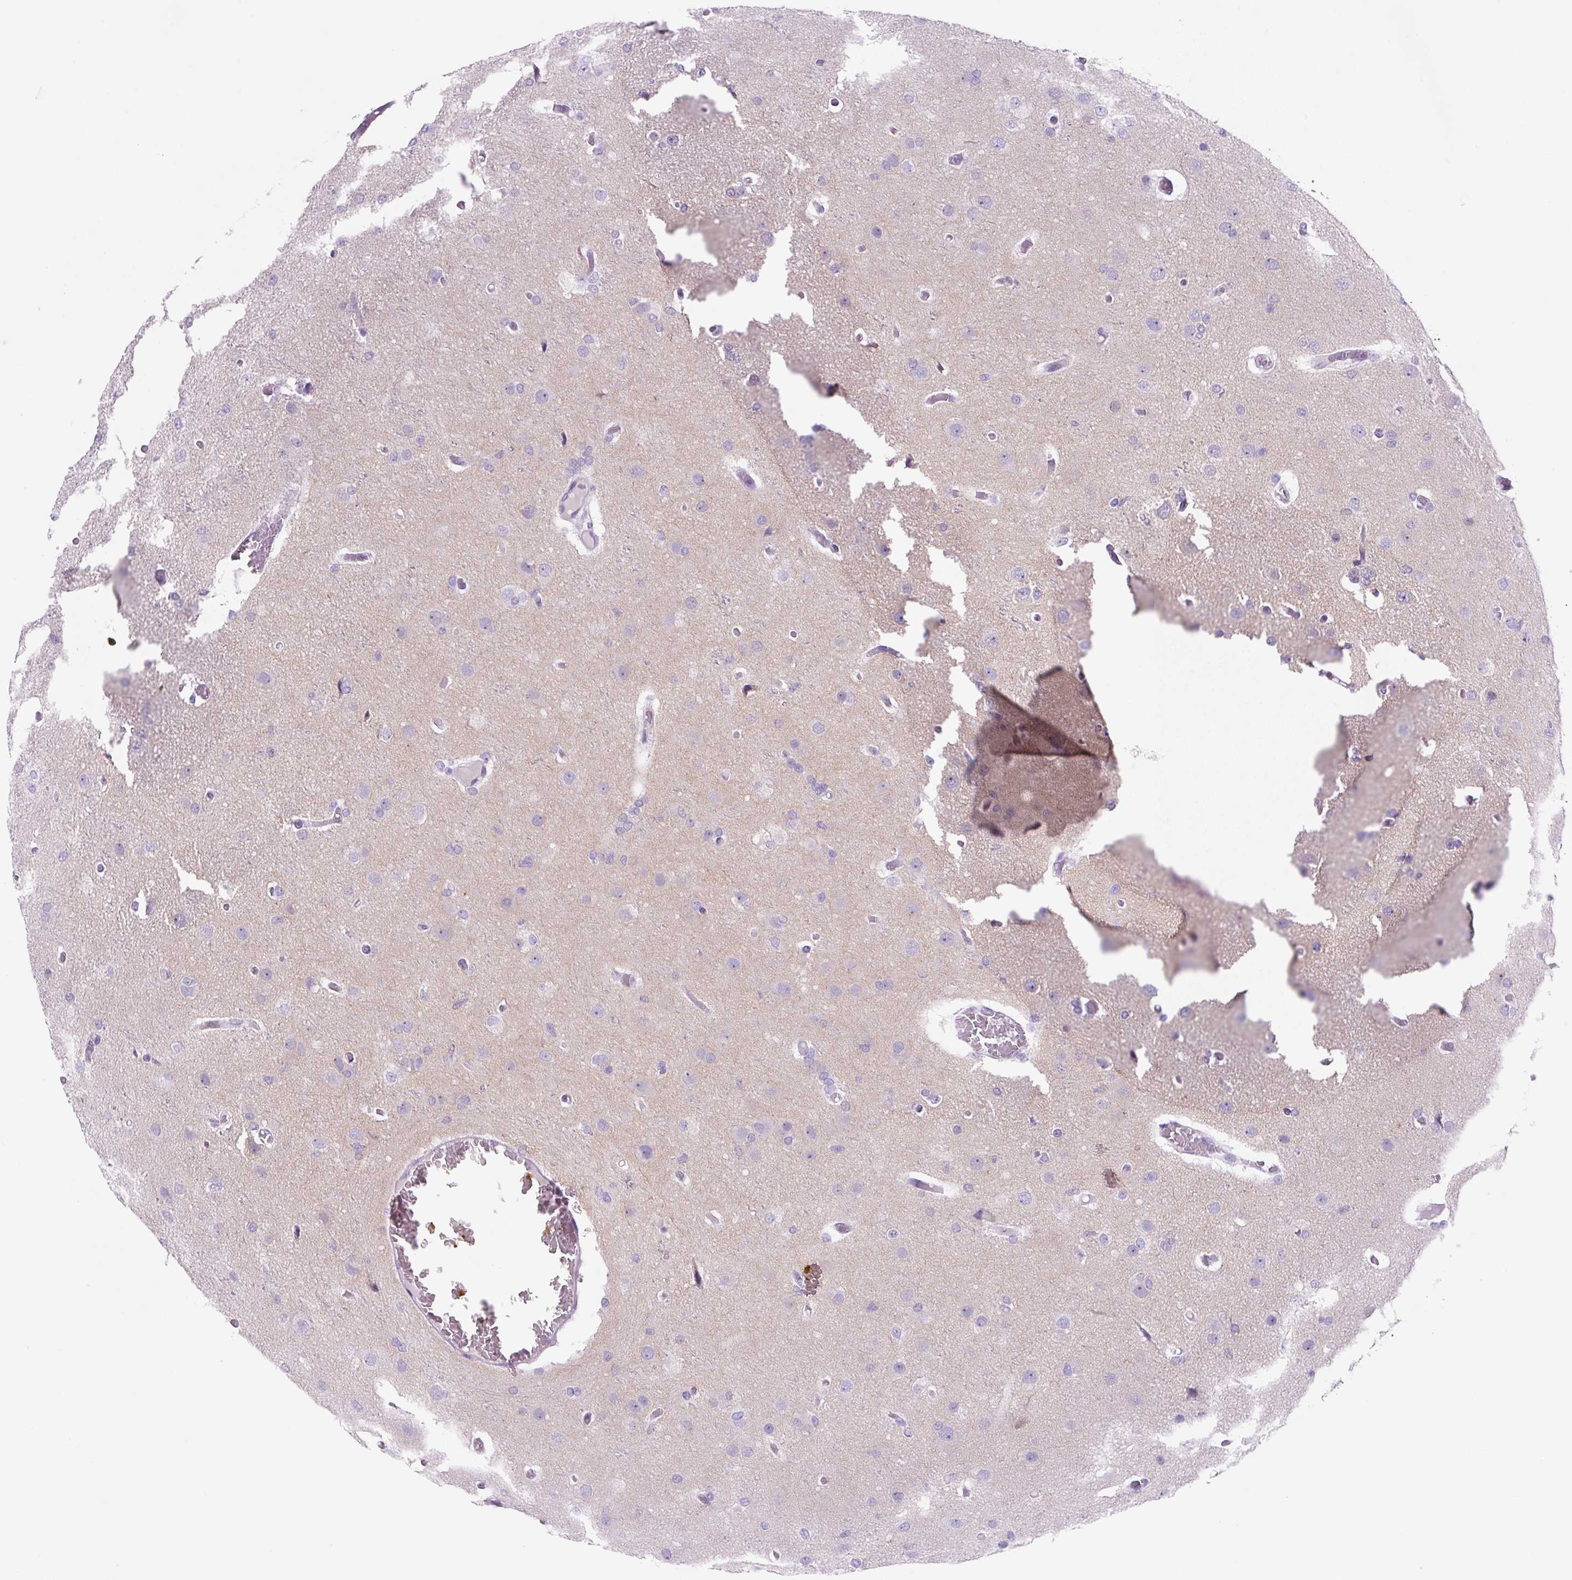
{"staining": {"intensity": "negative", "quantity": "none", "location": "none"}, "tissue": "glioma", "cell_type": "Tumor cells", "image_type": "cancer", "snomed": [{"axis": "morphology", "description": "Glioma, malignant, High grade"}, {"axis": "topography", "description": "Brain"}], "caption": "Immunohistochemistry micrograph of neoplastic tissue: high-grade glioma (malignant) stained with DAB (3,3'-diaminobenzidine) demonstrates no significant protein expression in tumor cells.", "gene": "PRRT1", "patient": {"sex": "female", "age": 74}}